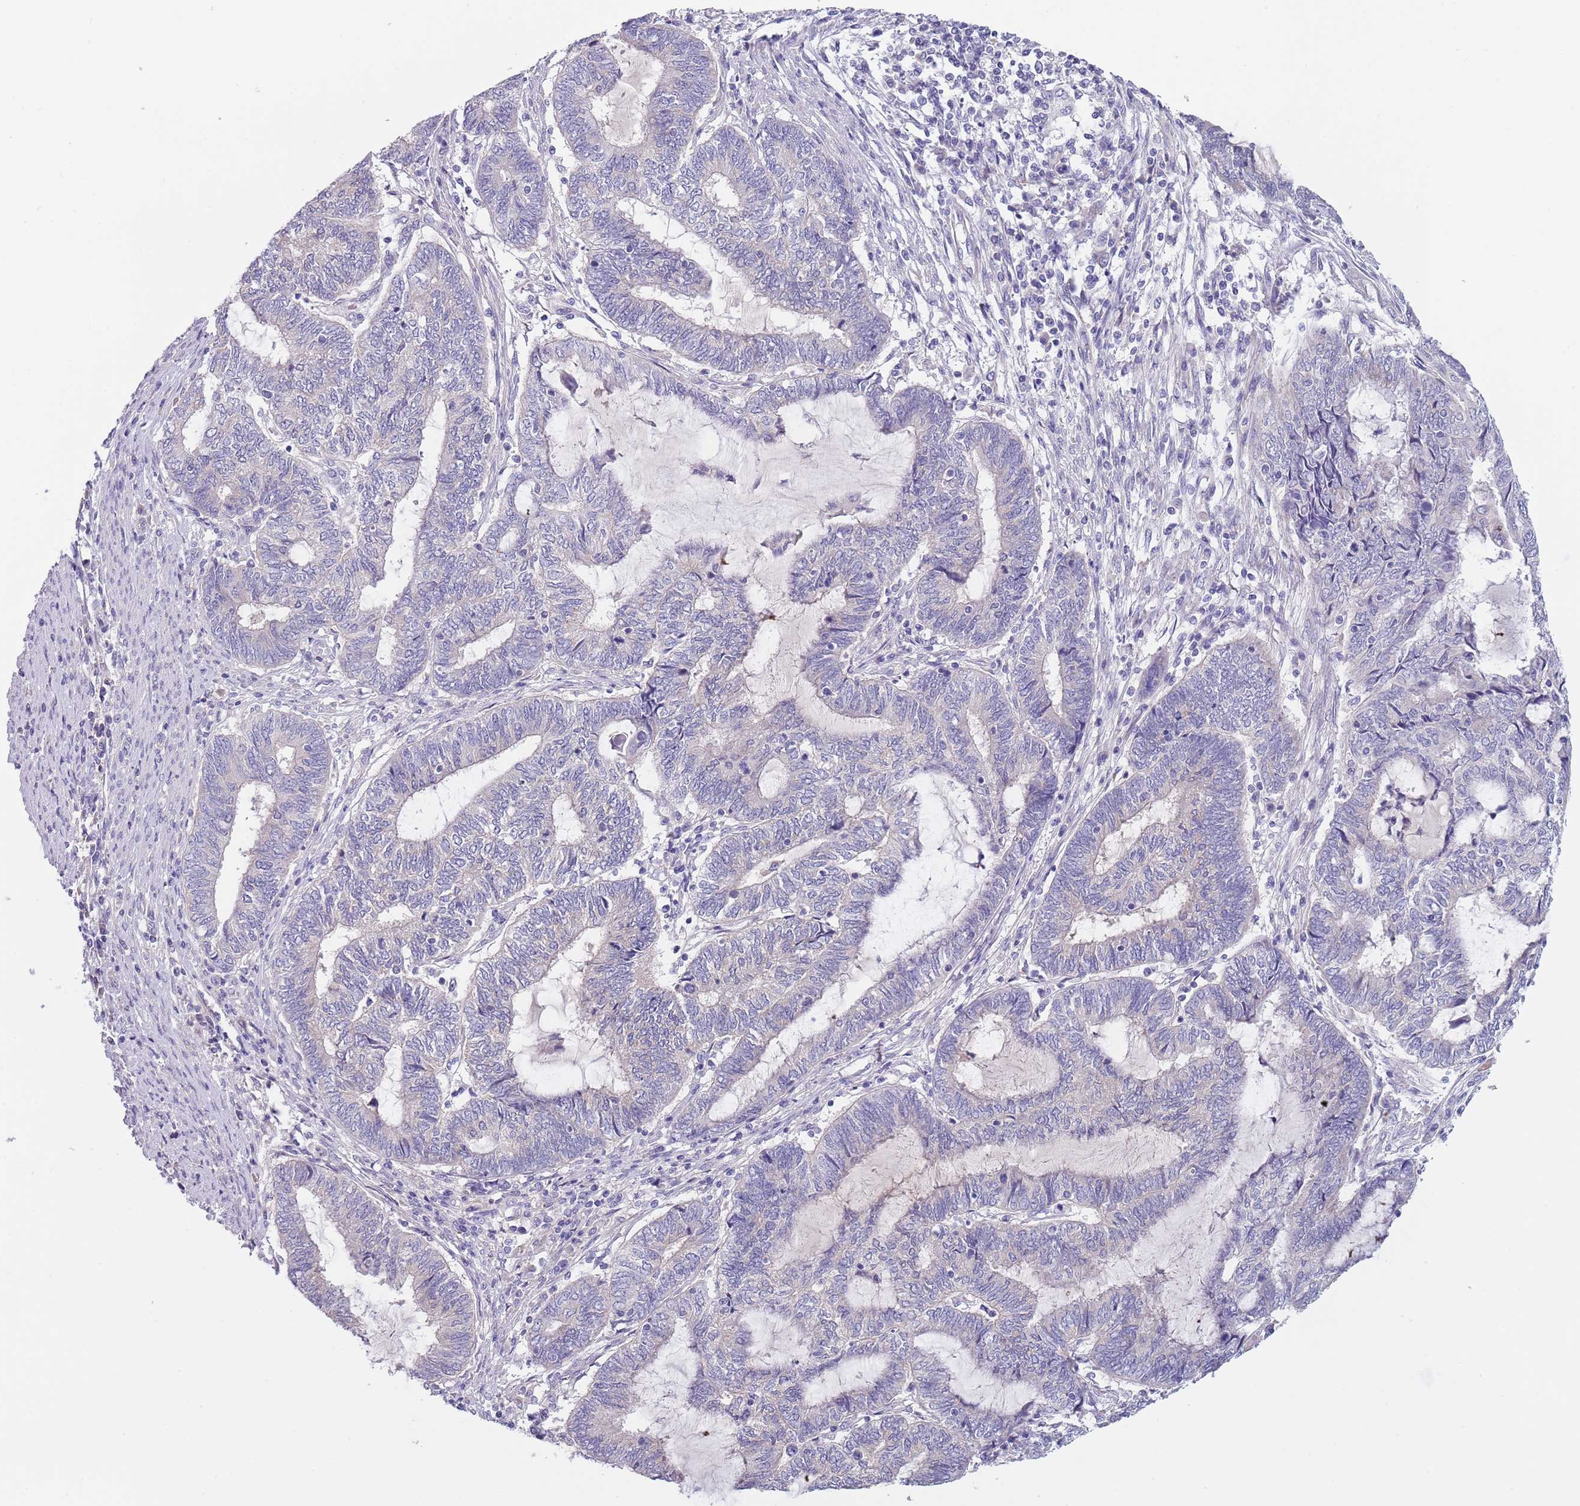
{"staining": {"intensity": "negative", "quantity": "none", "location": "none"}, "tissue": "endometrial cancer", "cell_type": "Tumor cells", "image_type": "cancer", "snomed": [{"axis": "morphology", "description": "Adenocarcinoma, NOS"}, {"axis": "topography", "description": "Uterus"}, {"axis": "topography", "description": "Endometrium"}], "caption": "Endometrial adenocarcinoma was stained to show a protein in brown. There is no significant expression in tumor cells.", "gene": "MAN1C1", "patient": {"sex": "female", "age": 70}}